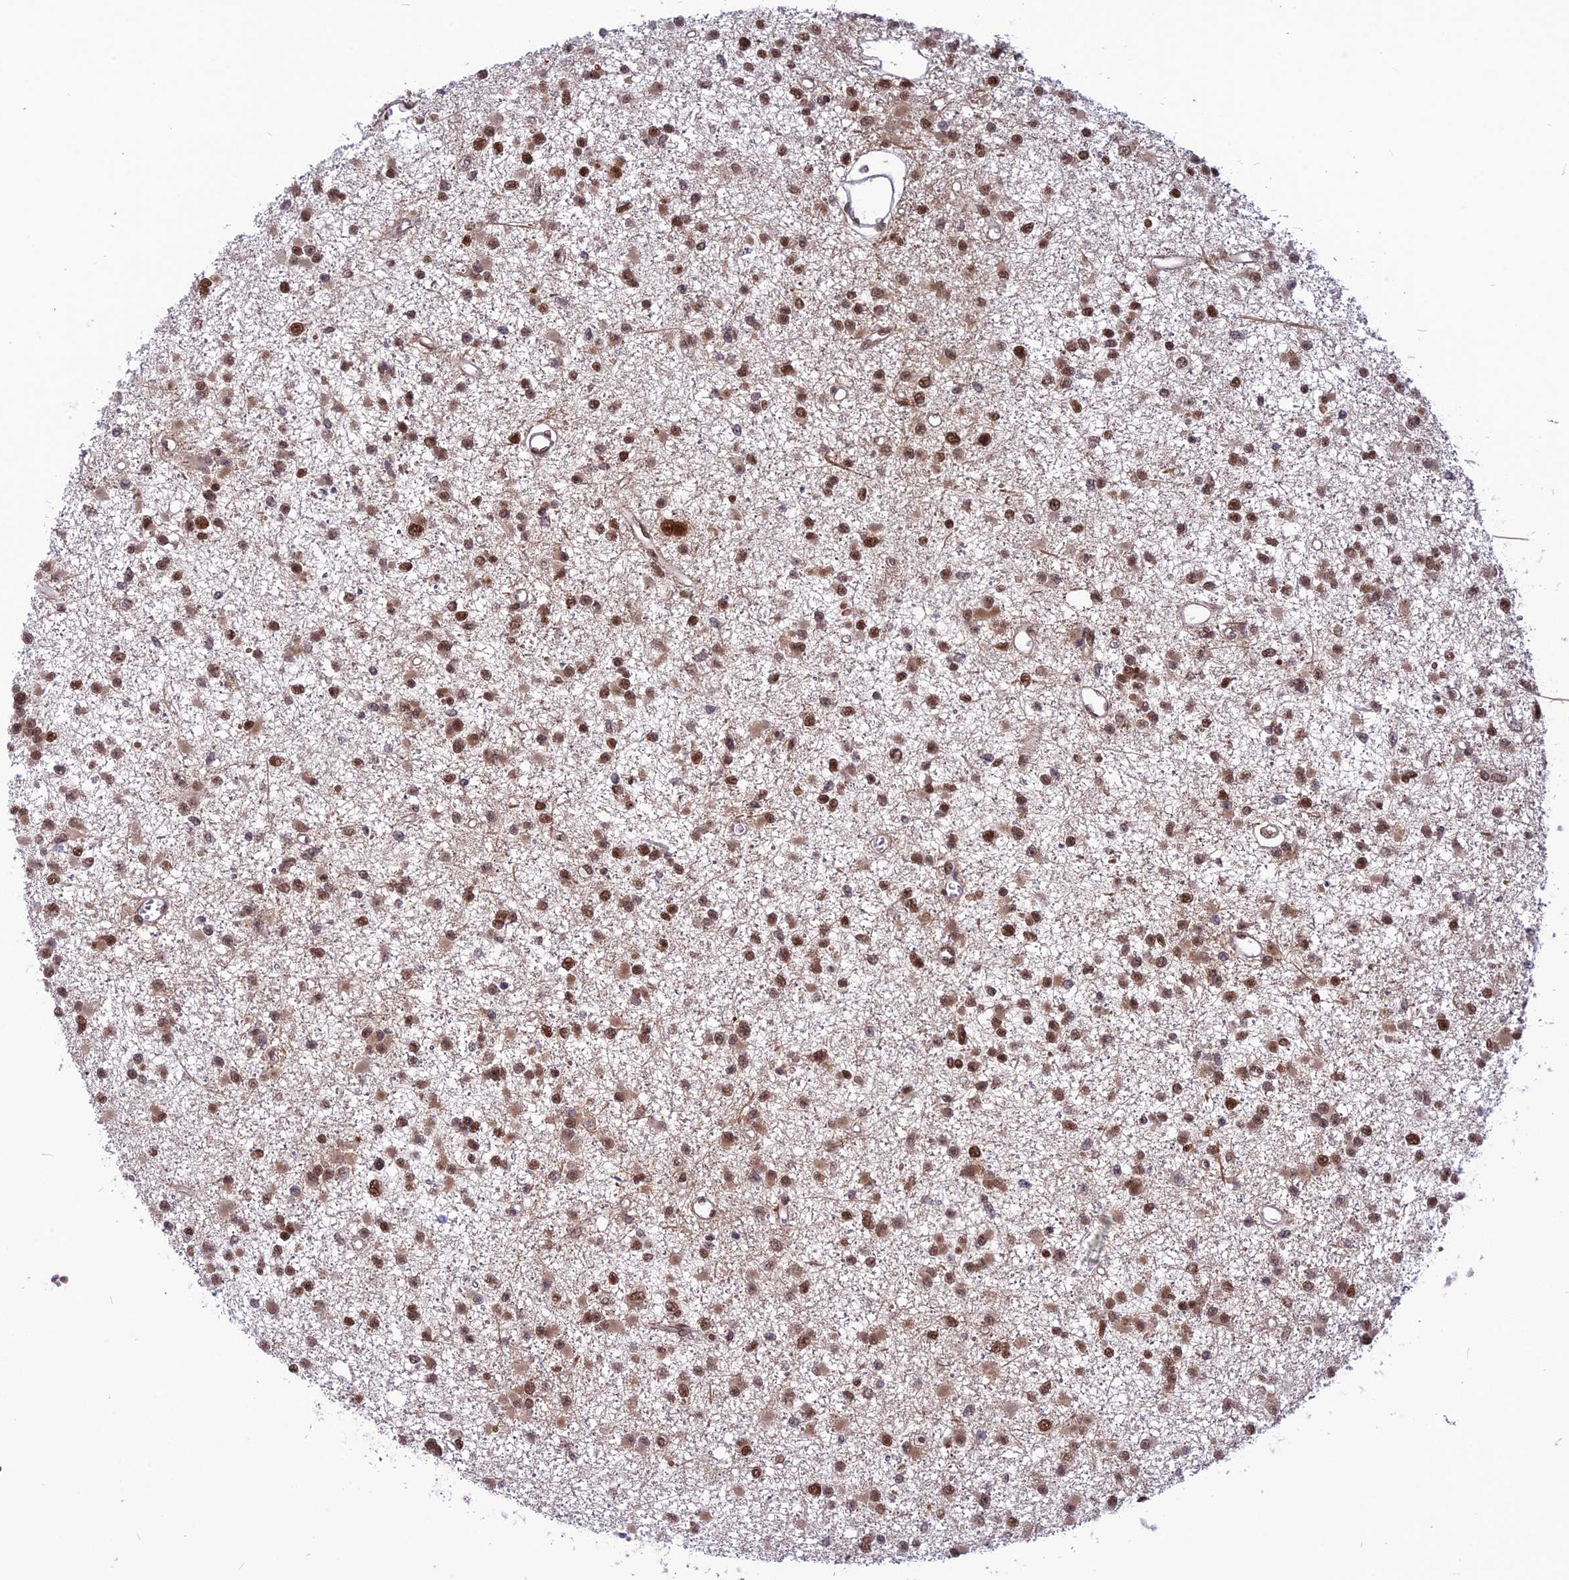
{"staining": {"intensity": "moderate", "quantity": ">75%", "location": "nuclear"}, "tissue": "glioma", "cell_type": "Tumor cells", "image_type": "cancer", "snomed": [{"axis": "morphology", "description": "Glioma, malignant, Low grade"}, {"axis": "topography", "description": "Brain"}], "caption": "The immunohistochemical stain shows moderate nuclear staining in tumor cells of glioma tissue.", "gene": "RTRAF", "patient": {"sex": "female", "age": 22}}